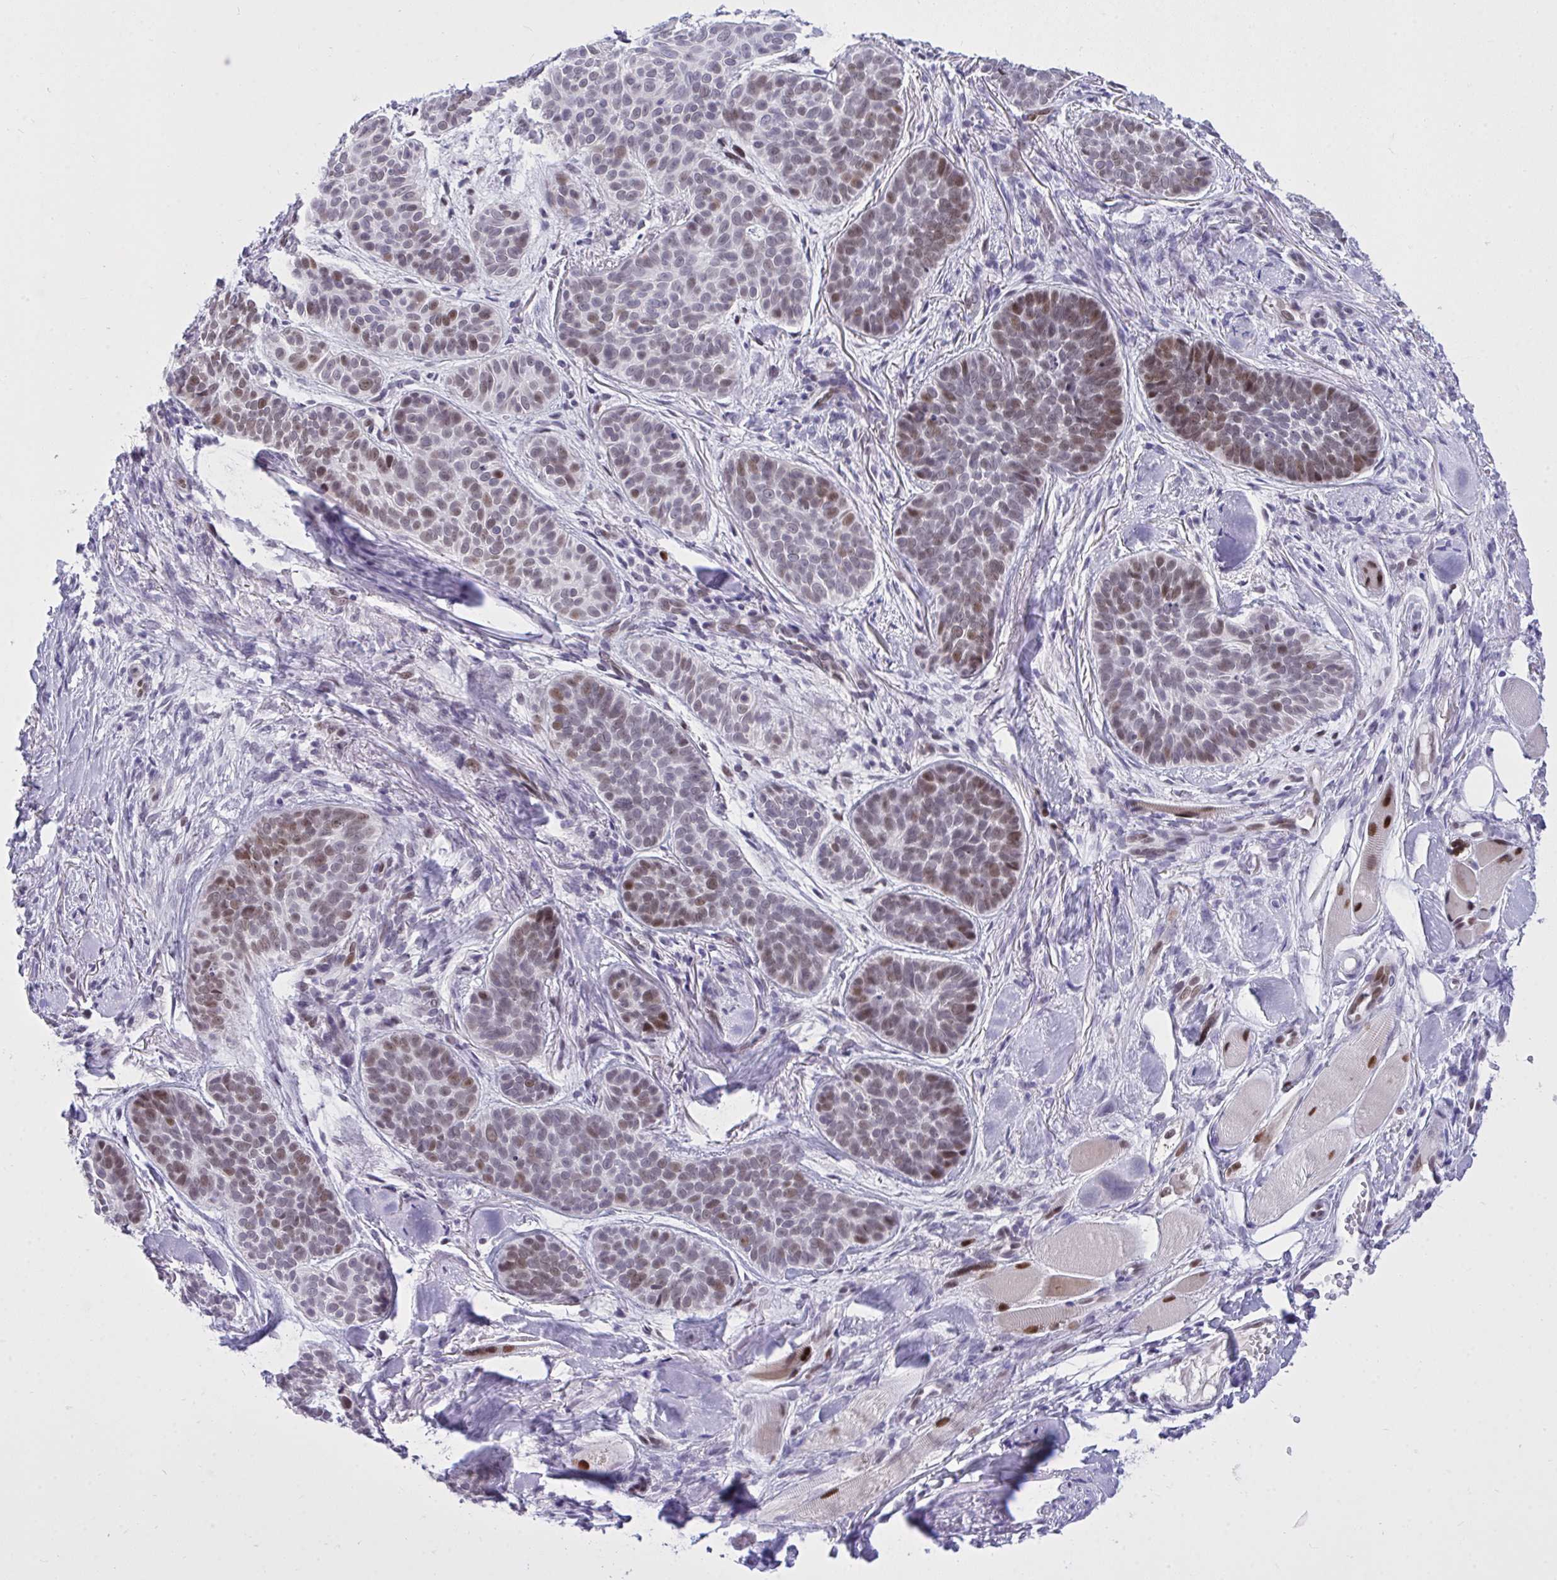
{"staining": {"intensity": "moderate", "quantity": "25%-75%", "location": "nuclear"}, "tissue": "skin cancer", "cell_type": "Tumor cells", "image_type": "cancer", "snomed": [{"axis": "morphology", "description": "Basal cell carcinoma"}, {"axis": "topography", "description": "Skin"}, {"axis": "topography", "description": "Skin of nose"}], "caption": "A micrograph of skin basal cell carcinoma stained for a protein reveals moderate nuclear brown staining in tumor cells. Using DAB (brown) and hematoxylin (blue) stains, captured at high magnification using brightfield microscopy.", "gene": "TEAD4", "patient": {"sex": "female", "age": 81}}